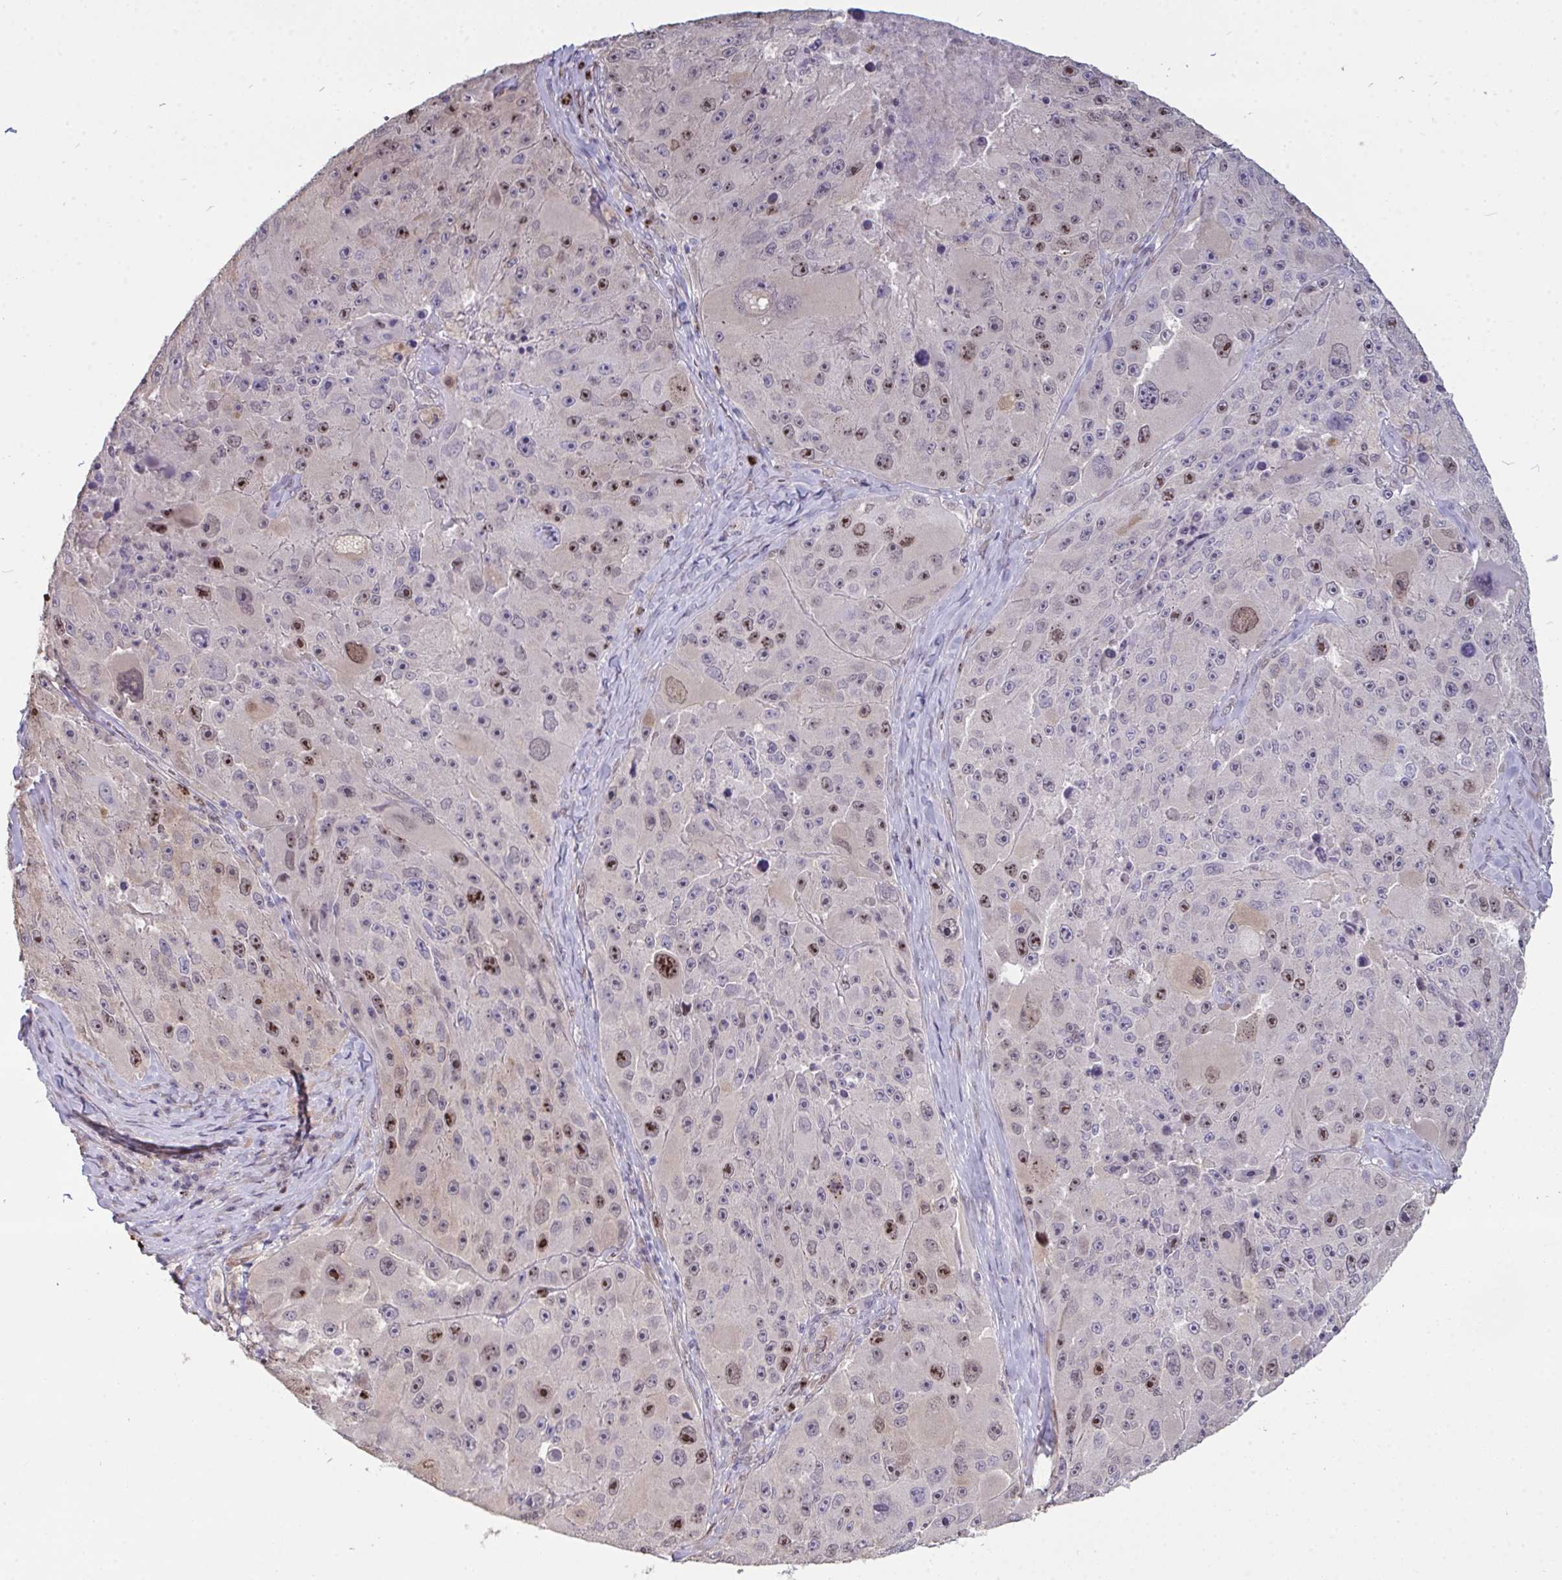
{"staining": {"intensity": "moderate", "quantity": "25%-75%", "location": "nuclear"}, "tissue": "melanoma", "cell_type": "Tumor cells", "image_type": "cancer", "snomed": [{"axis": "morphology", "description": "Malignant melanoma, Metastatic site"}, {"axis": "topography", "description": "Lymph node"}], "caption": "Human malignant melanoma (metastatic site) stained with a brown dye demonstrates moderate nuclear positive positivity in approximately 25%-75% of tumor cells.", "gene": "SETD7", "patient": {"sex": "male", "age": 62}}